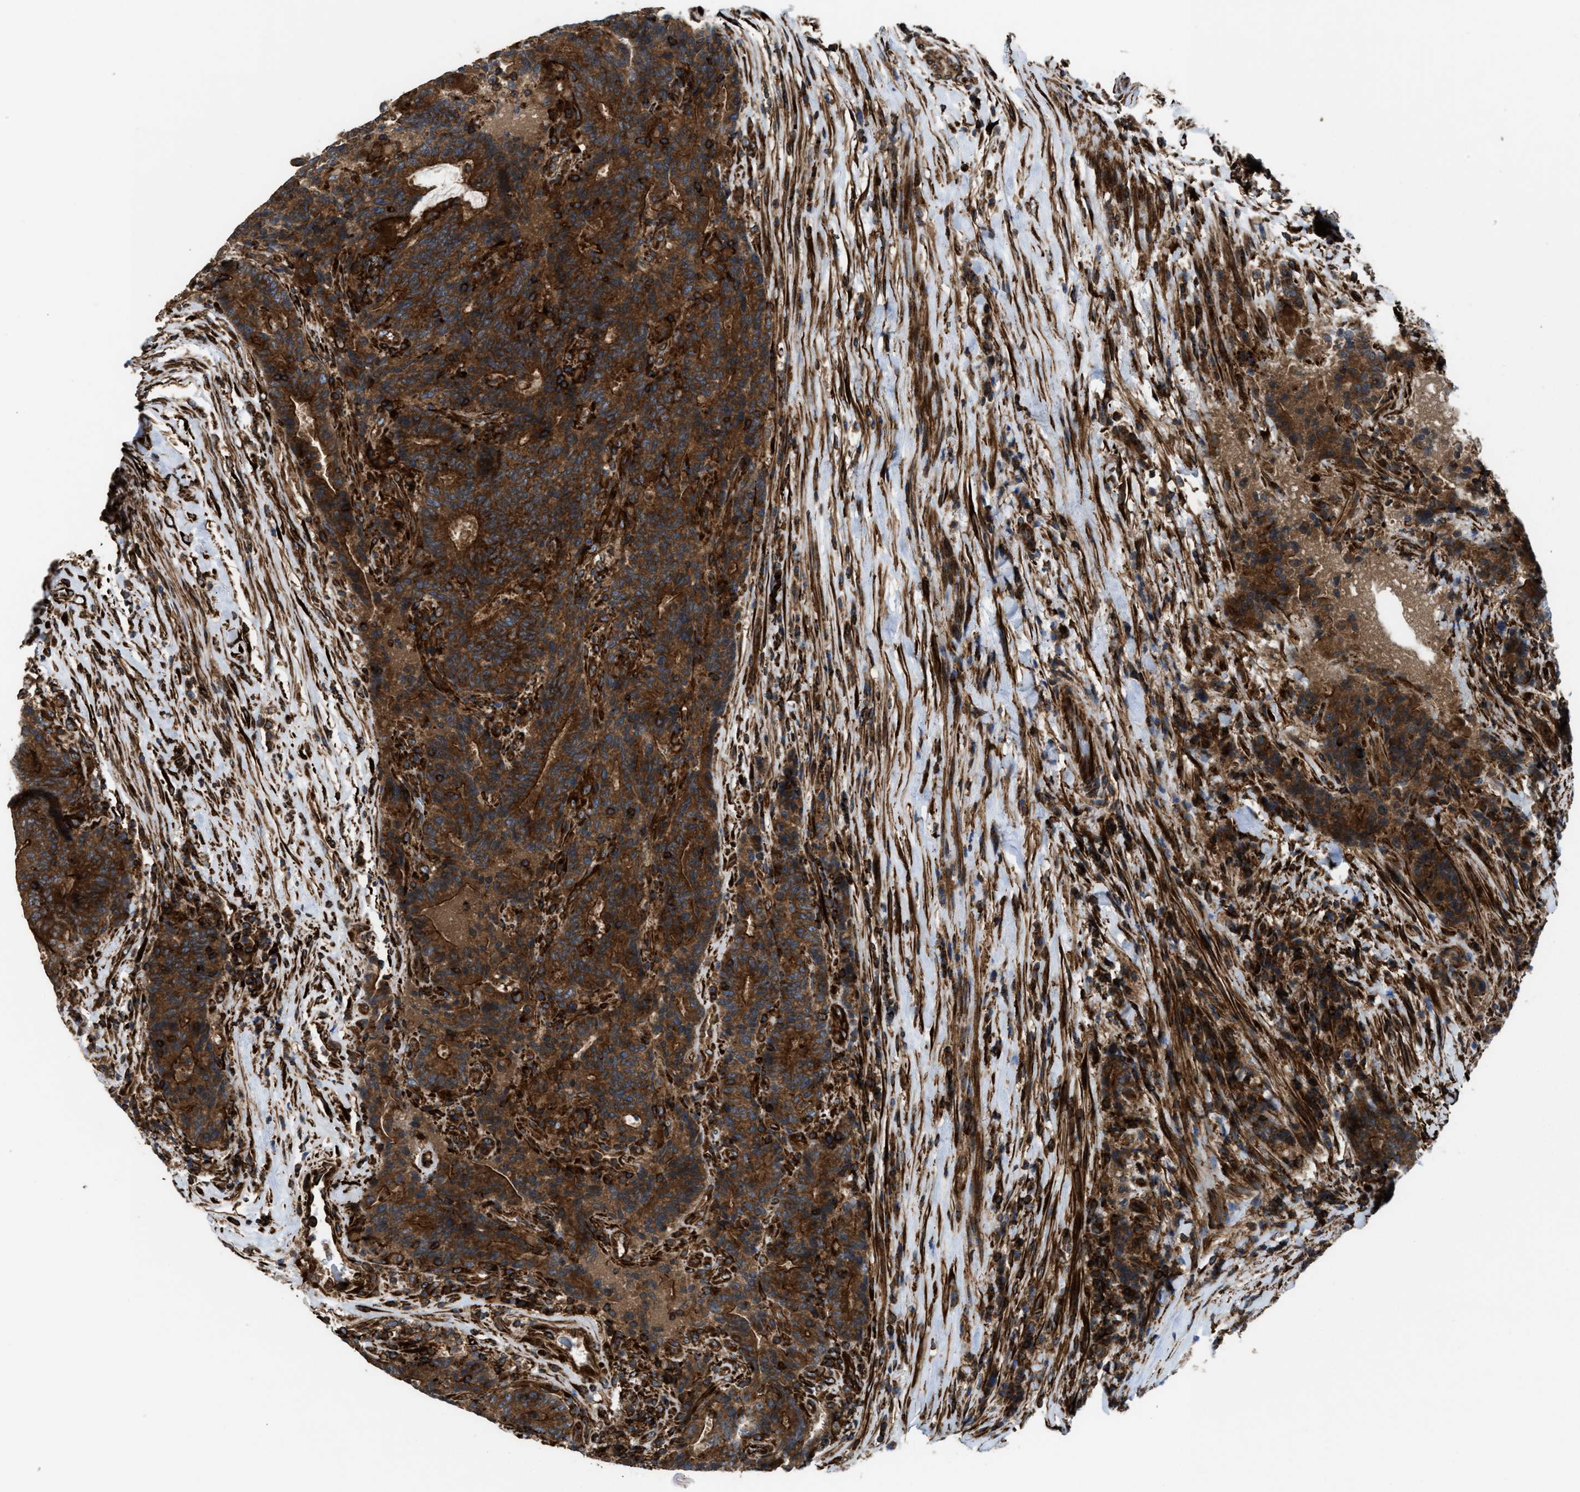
{"staining": {"intensity": "strong", "quantity": ">75%", "location": "cytoplasmic/membranous"}, "tissue": "colorectal cancer", "cell_type": "Tumor cells", "image_type": "cancer", "snomed": [{"axis": "morphology", "description": "Normal tissue, NOS"}, {"axis": "morphology", "description": "Adenocarcinoma, NOS"}, {"axis": "topography", "description": "Colon"}], "caption": "Protein expression analysis of adenocarcinoma (colorectal) shows strong cytoplasmic/membranous expression in approximately >75% of tumor cells. The staining is performed using DAB (3,3'-diaminobenzidine) brown chromogen to label protein expression. The nuclei are counter-stained blue using hematoxylin.", "gene": "EGLN1", "patient": {"sex": "female", "age": 75}}